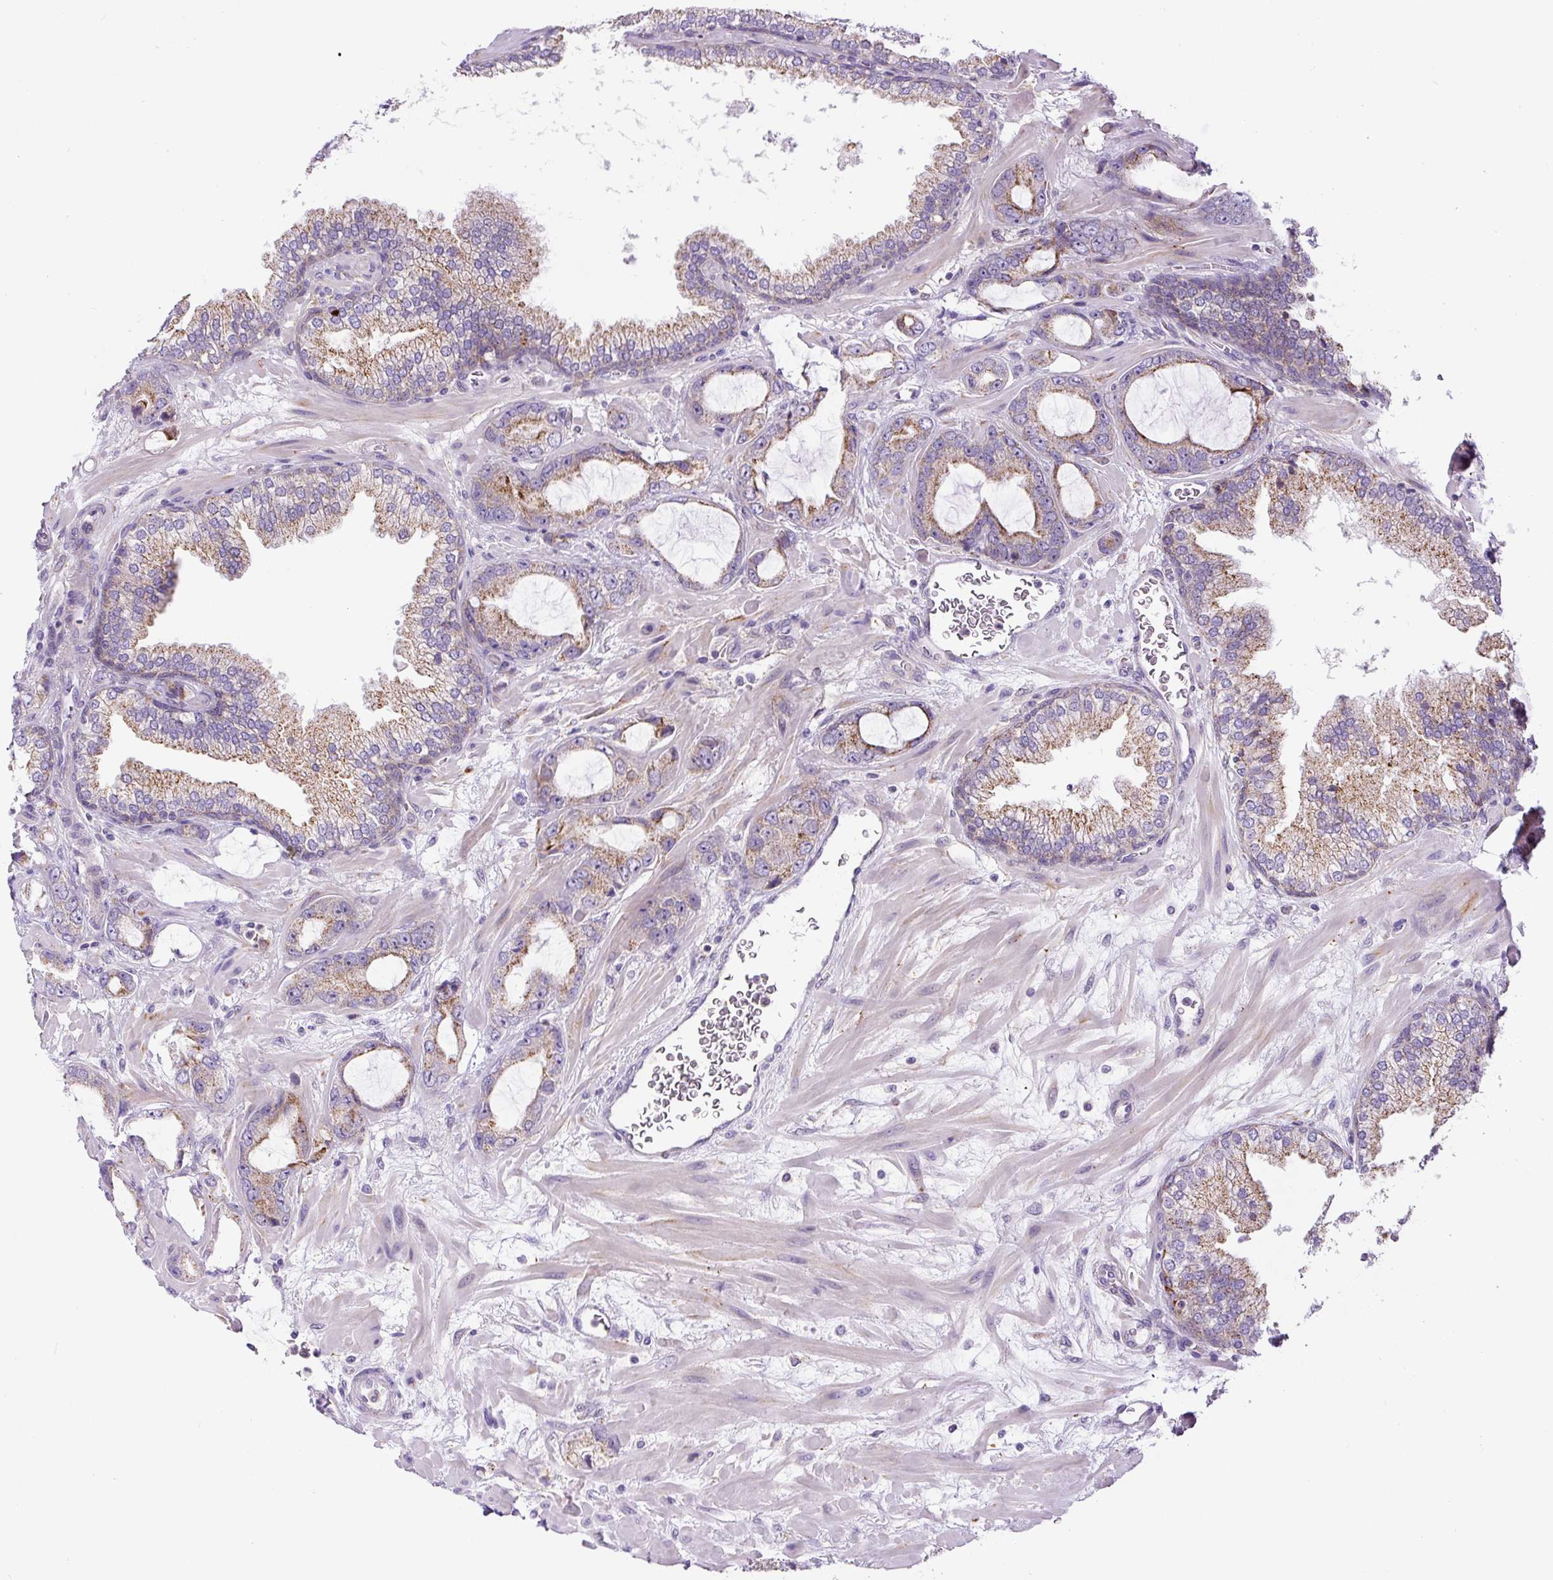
{"staining": {"intensity": "moderate", "quantity": "25%-75%", "location": "cytoplasmic/membranous"}, "tissue": "prostate cancer", "cell_type": "Tumor cells", "image_type": "cancer", "snomed": [{"axis": "morphology", "description": "Adenocarcinoma, High grade"}, {"axis": "topography", "description": "Prostate"}], "caption": "Prostate cancer (high-grade adenocarcinoma) stained with DAB (3,3'-diaminobenzidine) immunohistochemistry (IHC) exhibits medium levels of moderate cytoplasmic/membranous staining in about 25%-75% of tumor cells. Nuclei are stained in blue.", "gene": "ZNF596", "patient": {"sex": "male", "age": 68}}